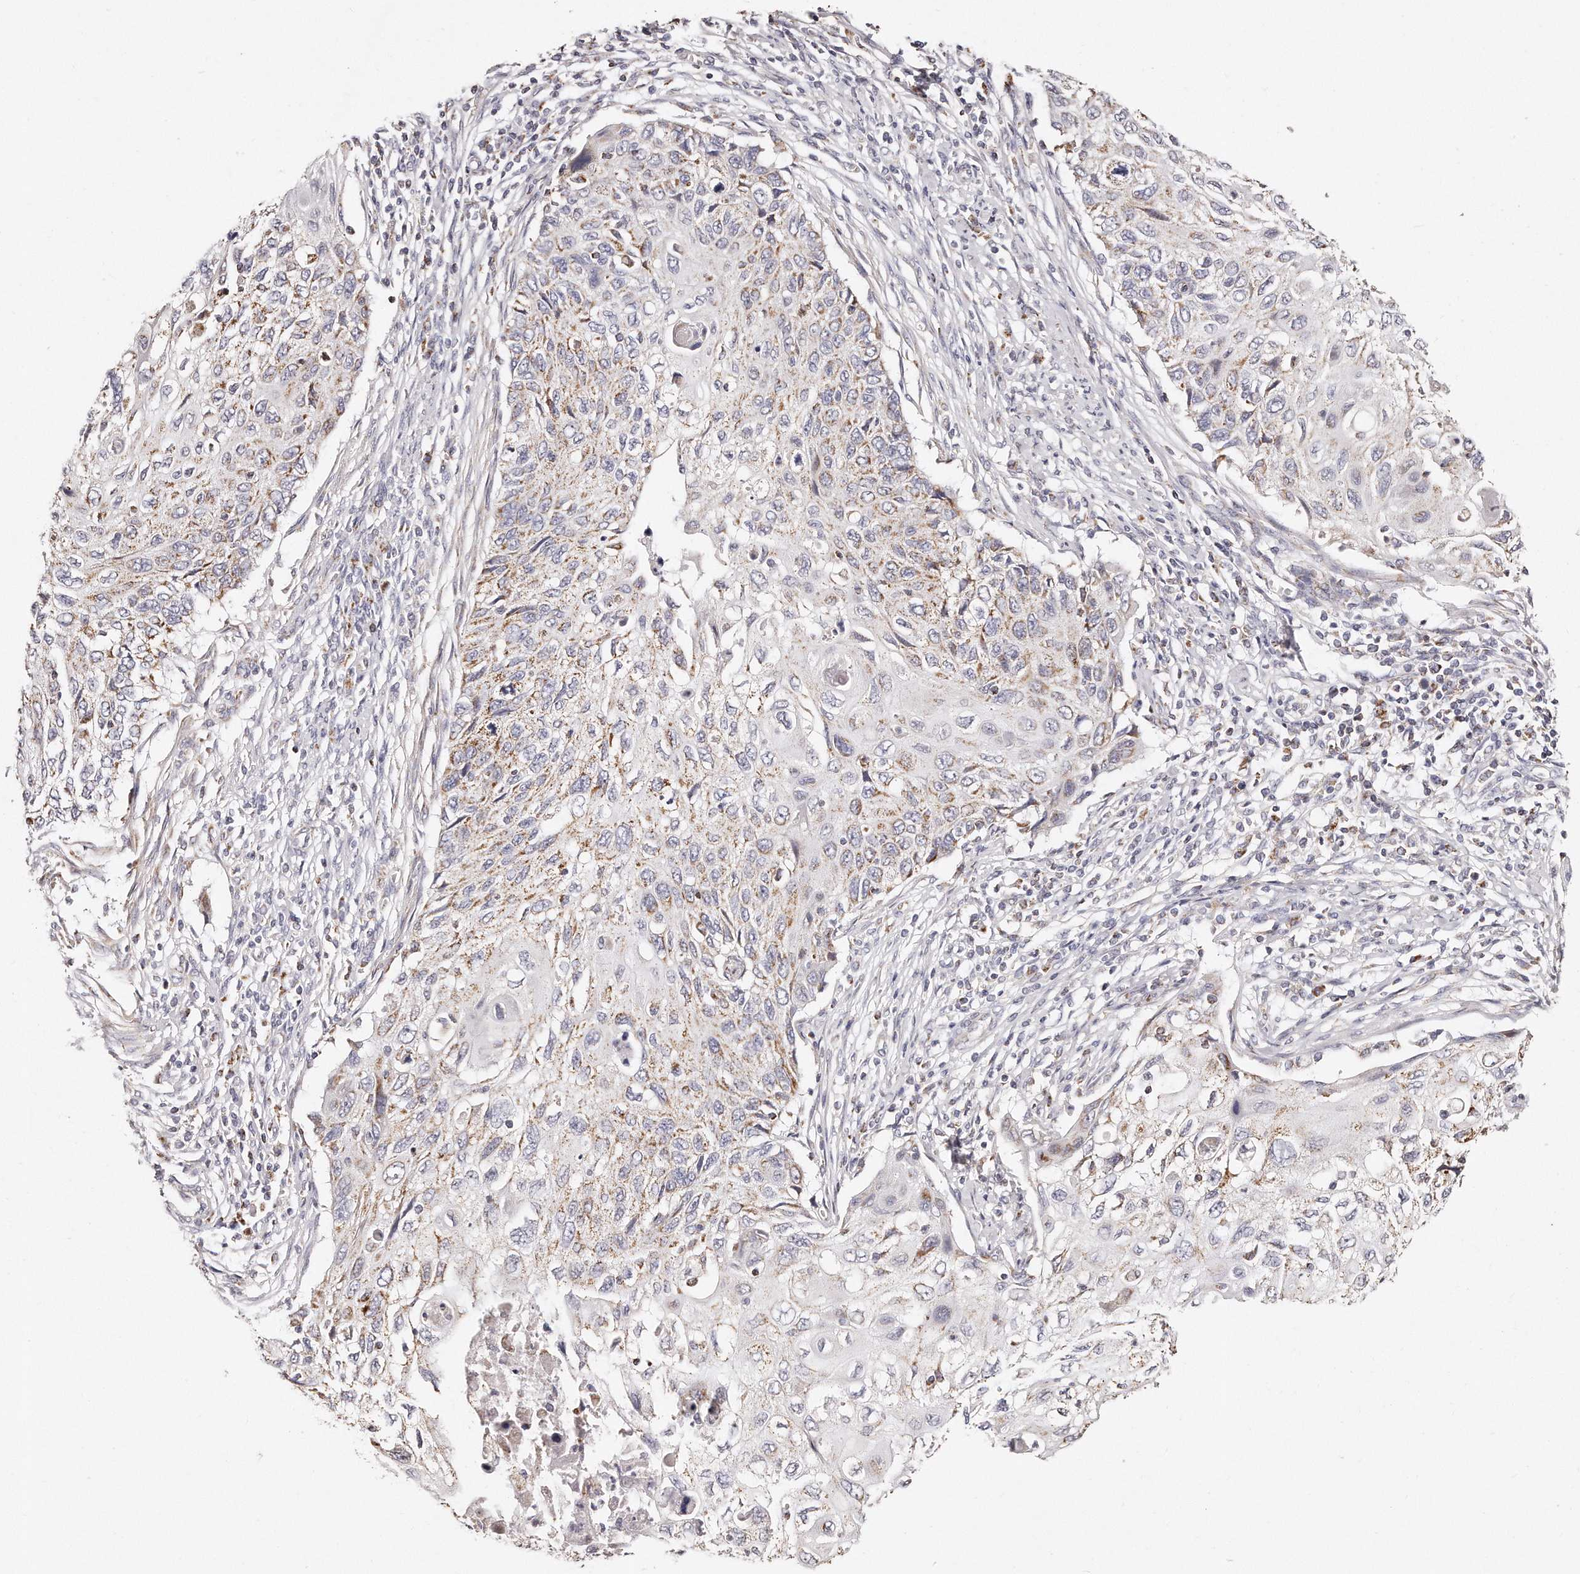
{"staining": {"intensity": "weak", "quantity": ">75%", "location": "cytoplasmic/membranous"}, "tissue": "cervical cancer", "cell_type": "Tumor cells", "image_type": "cancer", "snomed": [{"axis": "morphology", "description": "Squamous cell carcinoma, NOS"}, {"axis": "topography", "description": "Cervix"}], "caption": "IHC of human squamous cell carcinoma (cervical) reveals low levels of weak cytoplasmic/membranous positivity in about >75% of tumor cells.", "gene": "RTKN", "patient": {"sex": "female", "age": 70}}